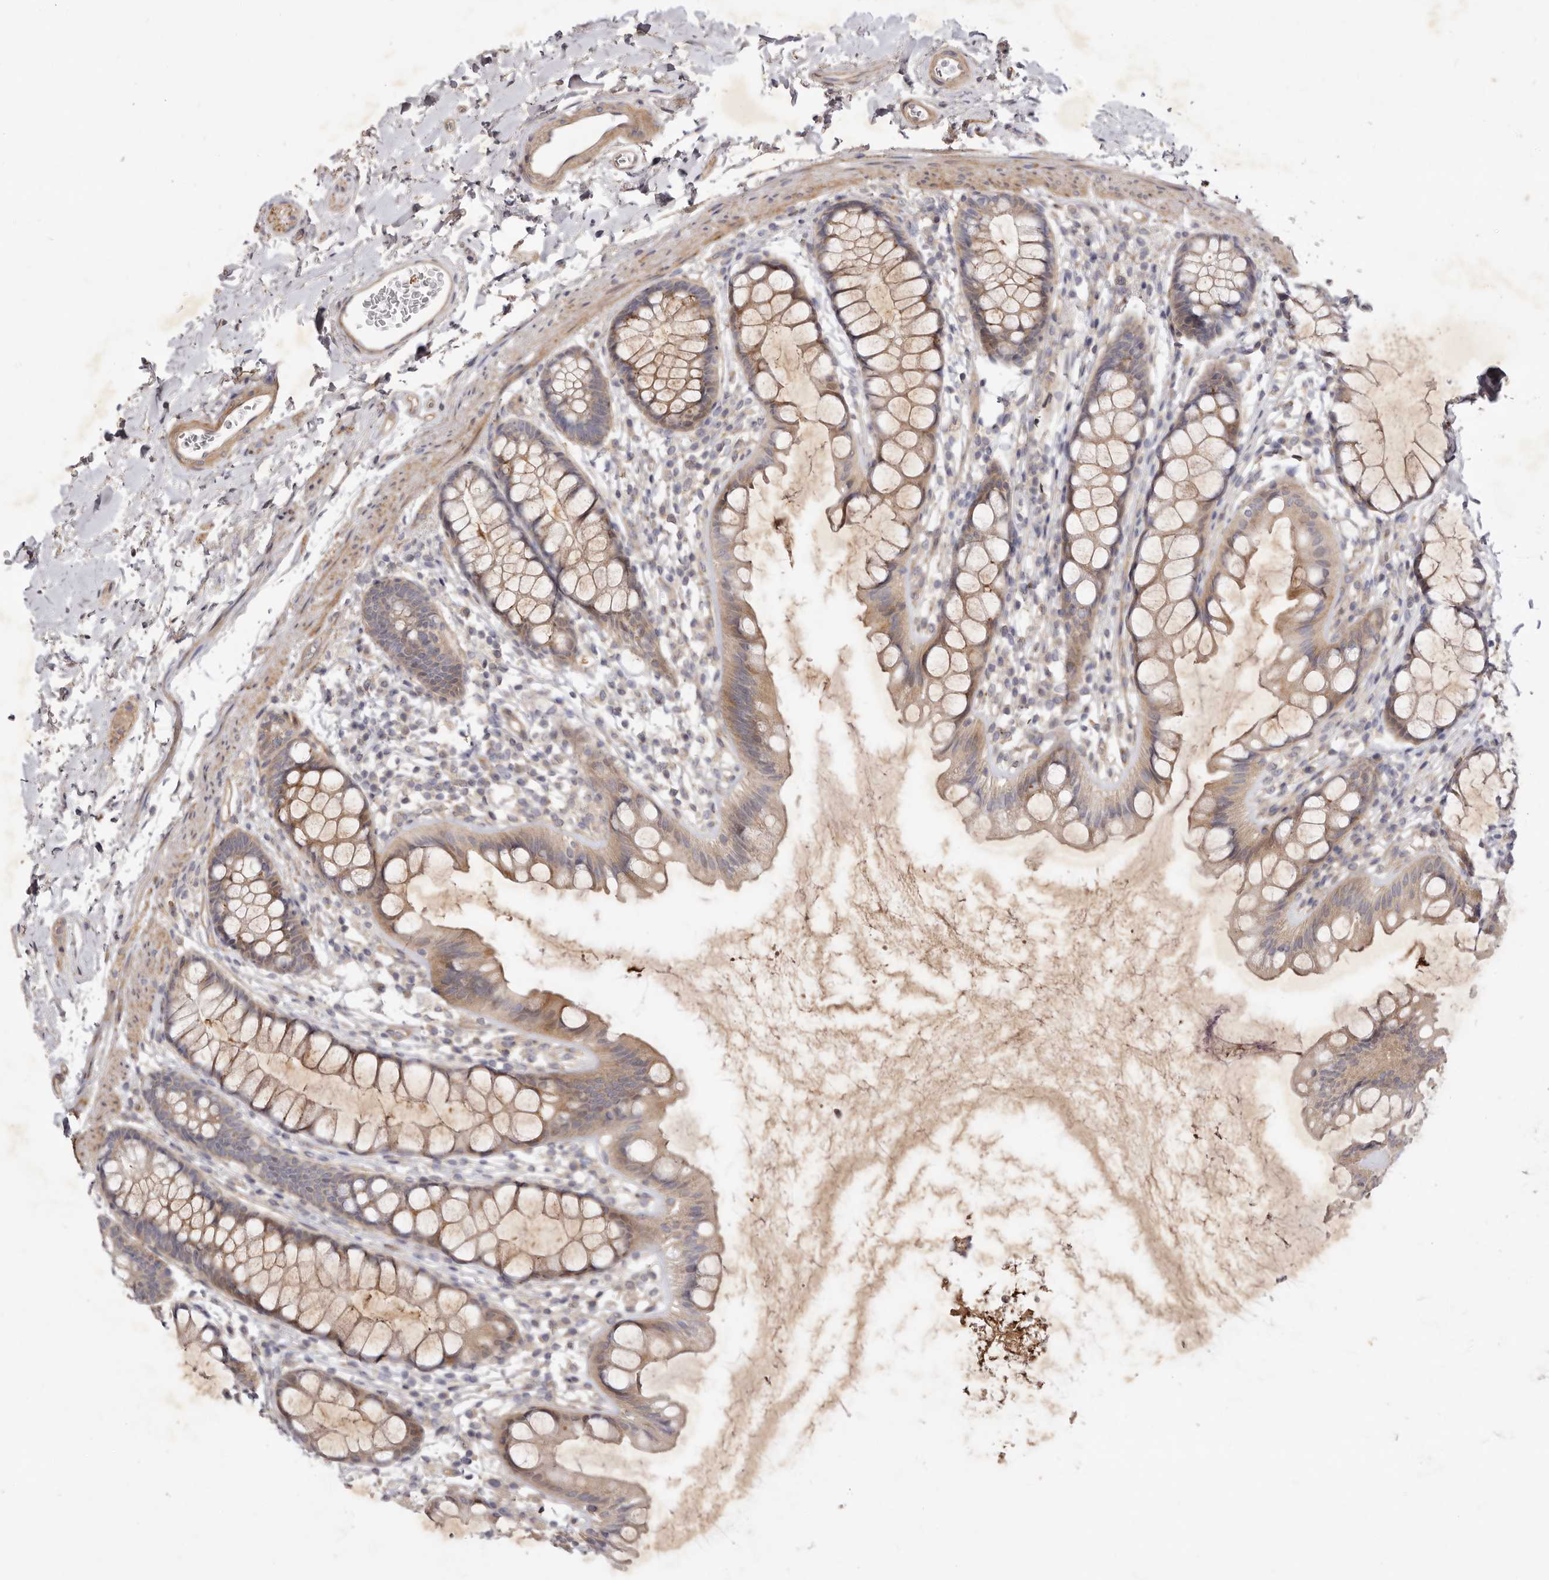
{"staining": {"intensity": "moderate", "quantity": ">75%", "location": "cytoplasmic/membranous"}, "tissue": "rectum", "cell_type": "Glandular cells", "image_type": "normal", "snomed": [{"axis": "morphology", "description": "Normal tissue, NOS"}, {"axis": "topography", "description": "Rectum"}], "caption": "Benign rectum was stained to show a protein in brown. There is medium levels of moderate cytoplasmic/membranous staining in about >75% of glandular cells. Nuclei are stained in blue.", "gene": "ADAMTS9", "patient": {"sex": "female", "age": 65}}